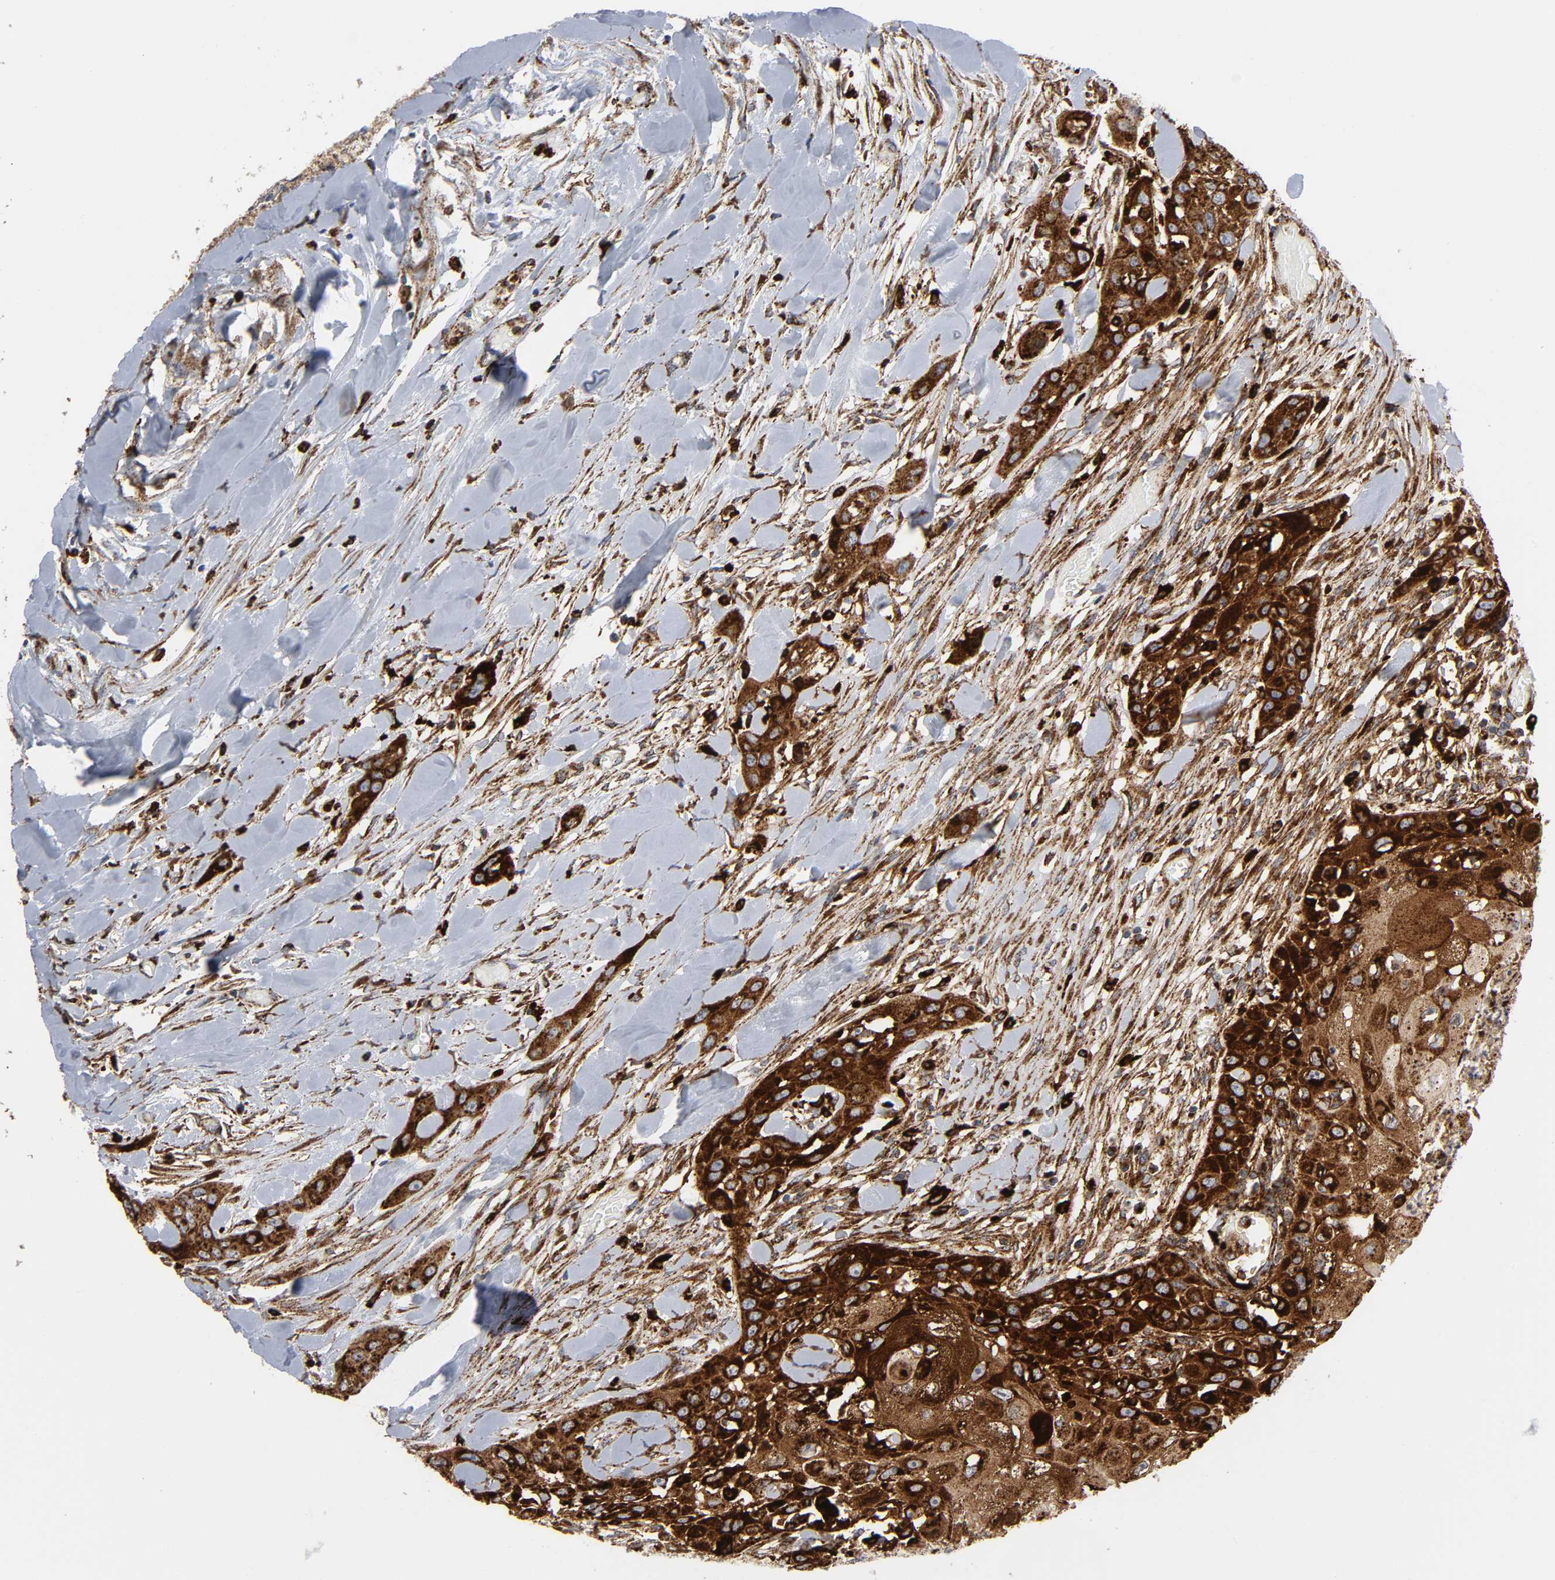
{"staining": {"intensity": "strong", "quantity": ">75%", "location": "cytoplasmic/membranous"}, "tissue": "head and neck cancer", "cell_type": "Tumor cells", "image_type": "cancer", "snomed": [{"axis": "morphology", "description": "Neoplasm, malignant, NOS"}, {"axis": "topography", "description": "Salivary gland"}, {"axis": "topography", "description": "Head-Neck"}], "caption": "This is an image of IHC staining of head and neck neoplasm (malignant), which shows strong expression in the cytoplasmic/membranous of tumor cells.", "gene": "PSAP", "patient": {"sex": "male", "age": 43}}